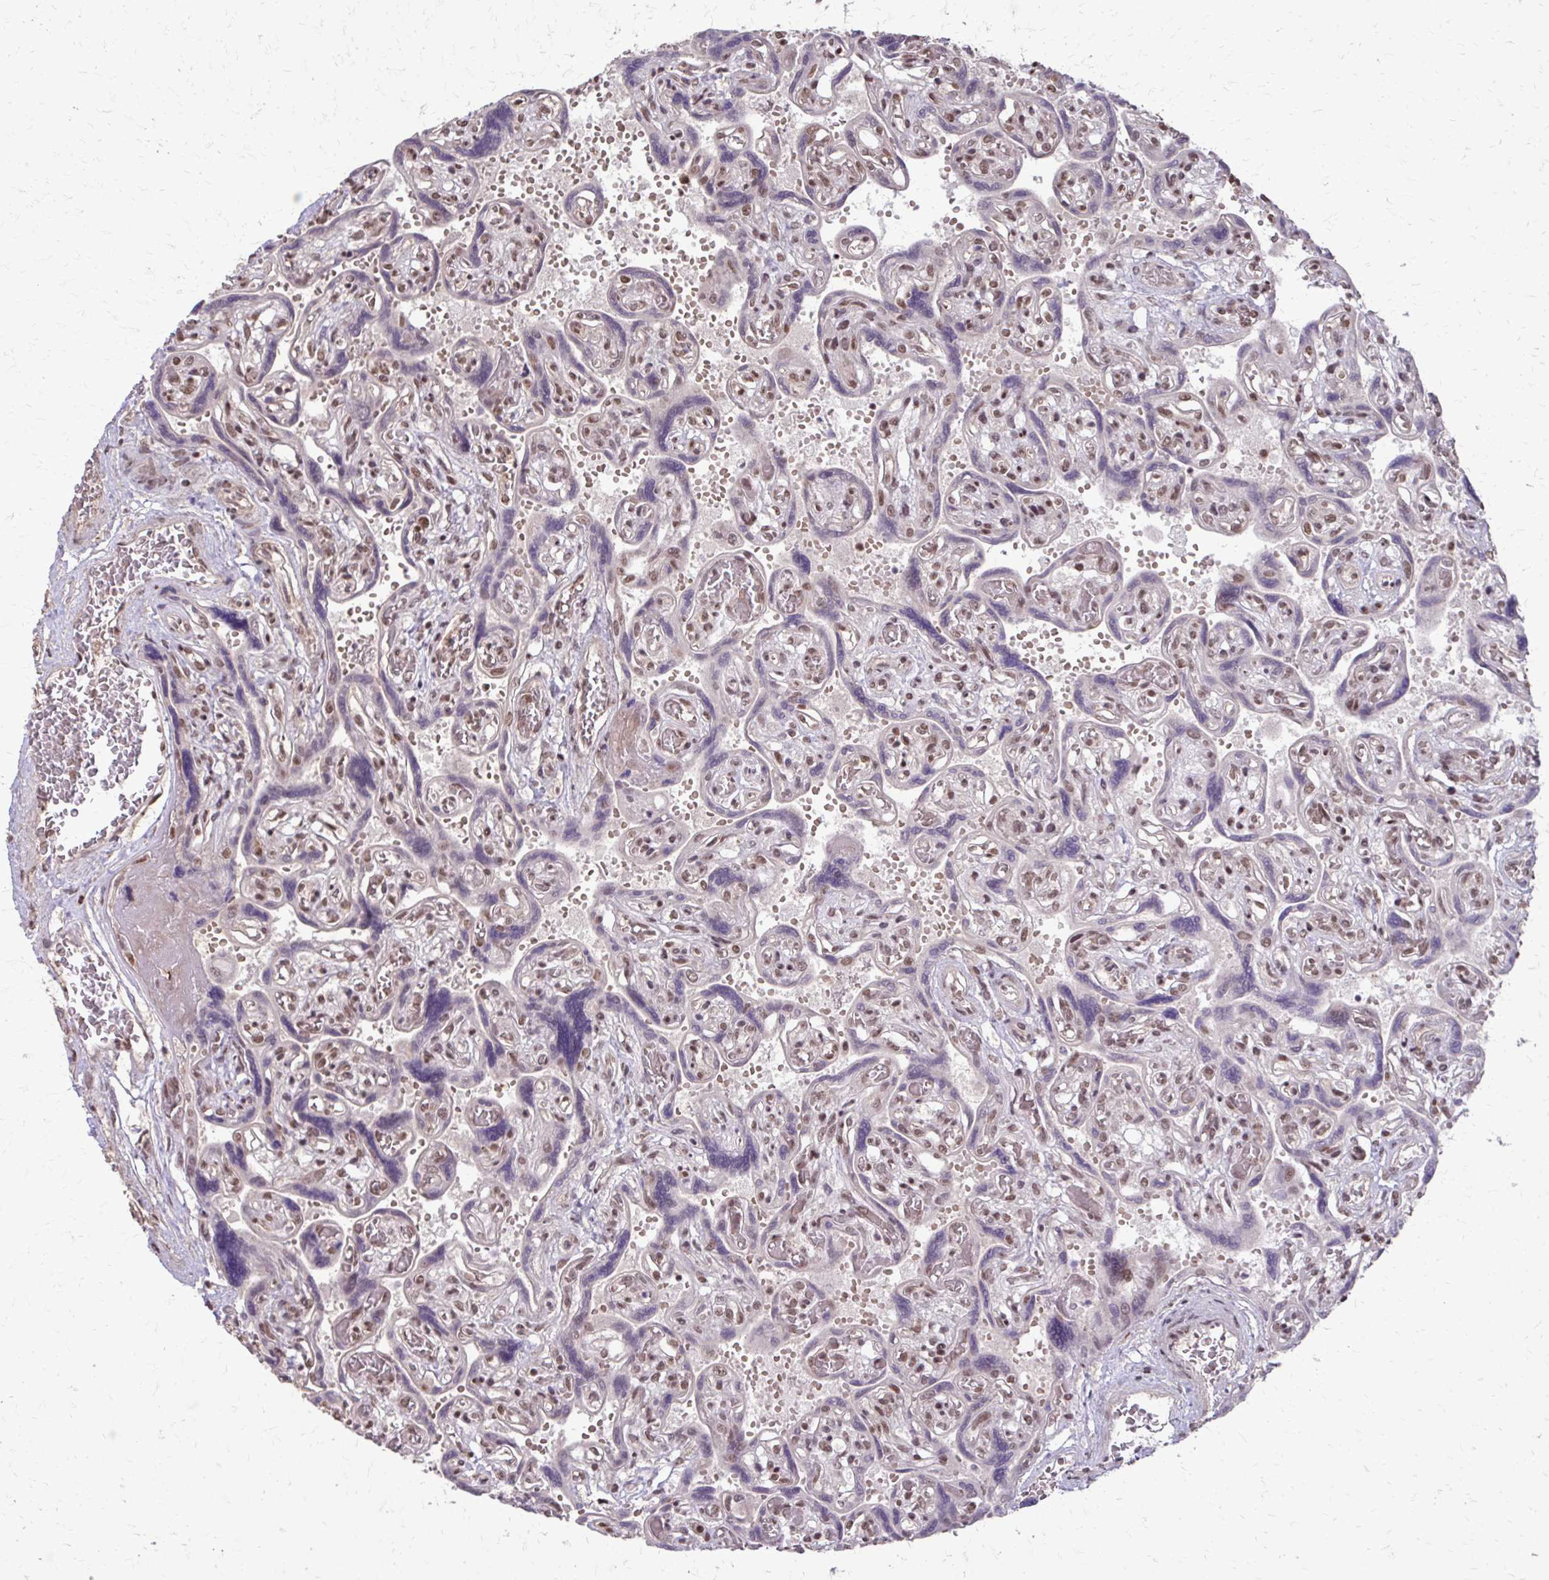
{"staining": {"intensity": "strong", "quantity": ">75%", "location": "nuclear"}, "tissue": "placenta", "cell_type": "Decidual cells", "image_type": "normal", "snomed": [{"axis": "morphology", "description": "Normal tissue, NOS"}, {"axis": "topography", "description": "Placenta"}], "caption": "Immunohistochemistry (IHC) histopathology image of unremarkable placenta stained for a protein (brown), which displays high levels of strong nuclear positivity in approximately >75% of decidual cells.", "gene": "SS18", "patient": {"sex": "female", "age": 32}}